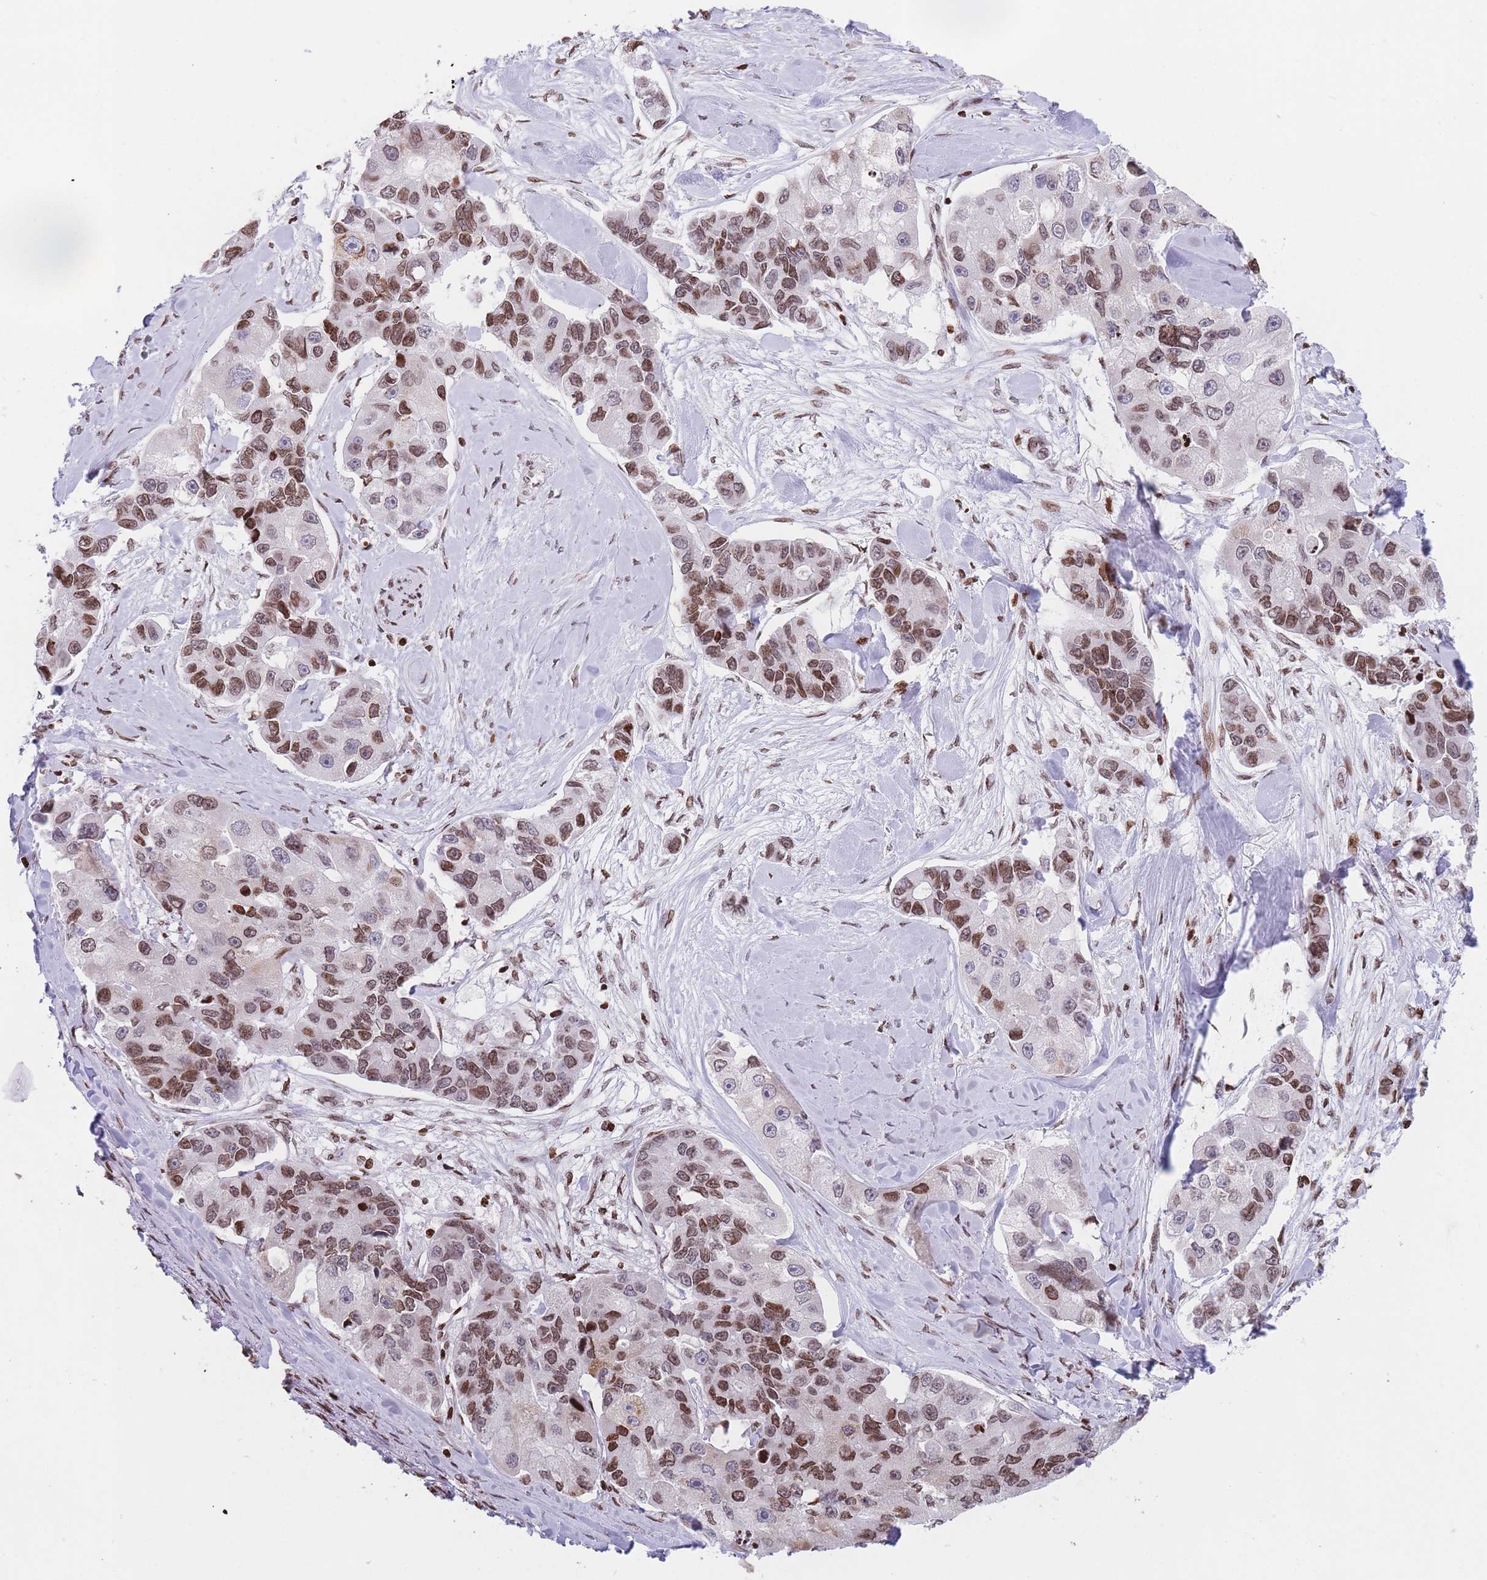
{"staining": {"intensity": "moderate", "quantity": ">75%", "location": "nuclear"}, "tissue": "lung cancer", "cell_type": "Tumor cells", "image_type": "cancer", "snomed": [{"axis": "morphology", "description": "Adenocarcinoma, NOS"}, {"axis": "topography", "description": "Lung"}], "caption": "A histopathology image of lung adenocarcinoma stained for a protein demonstrates moderate nuclear brown staining in tumor cells.", "gene": "AK9", "patient": {"sex": "female", "age": 54}}